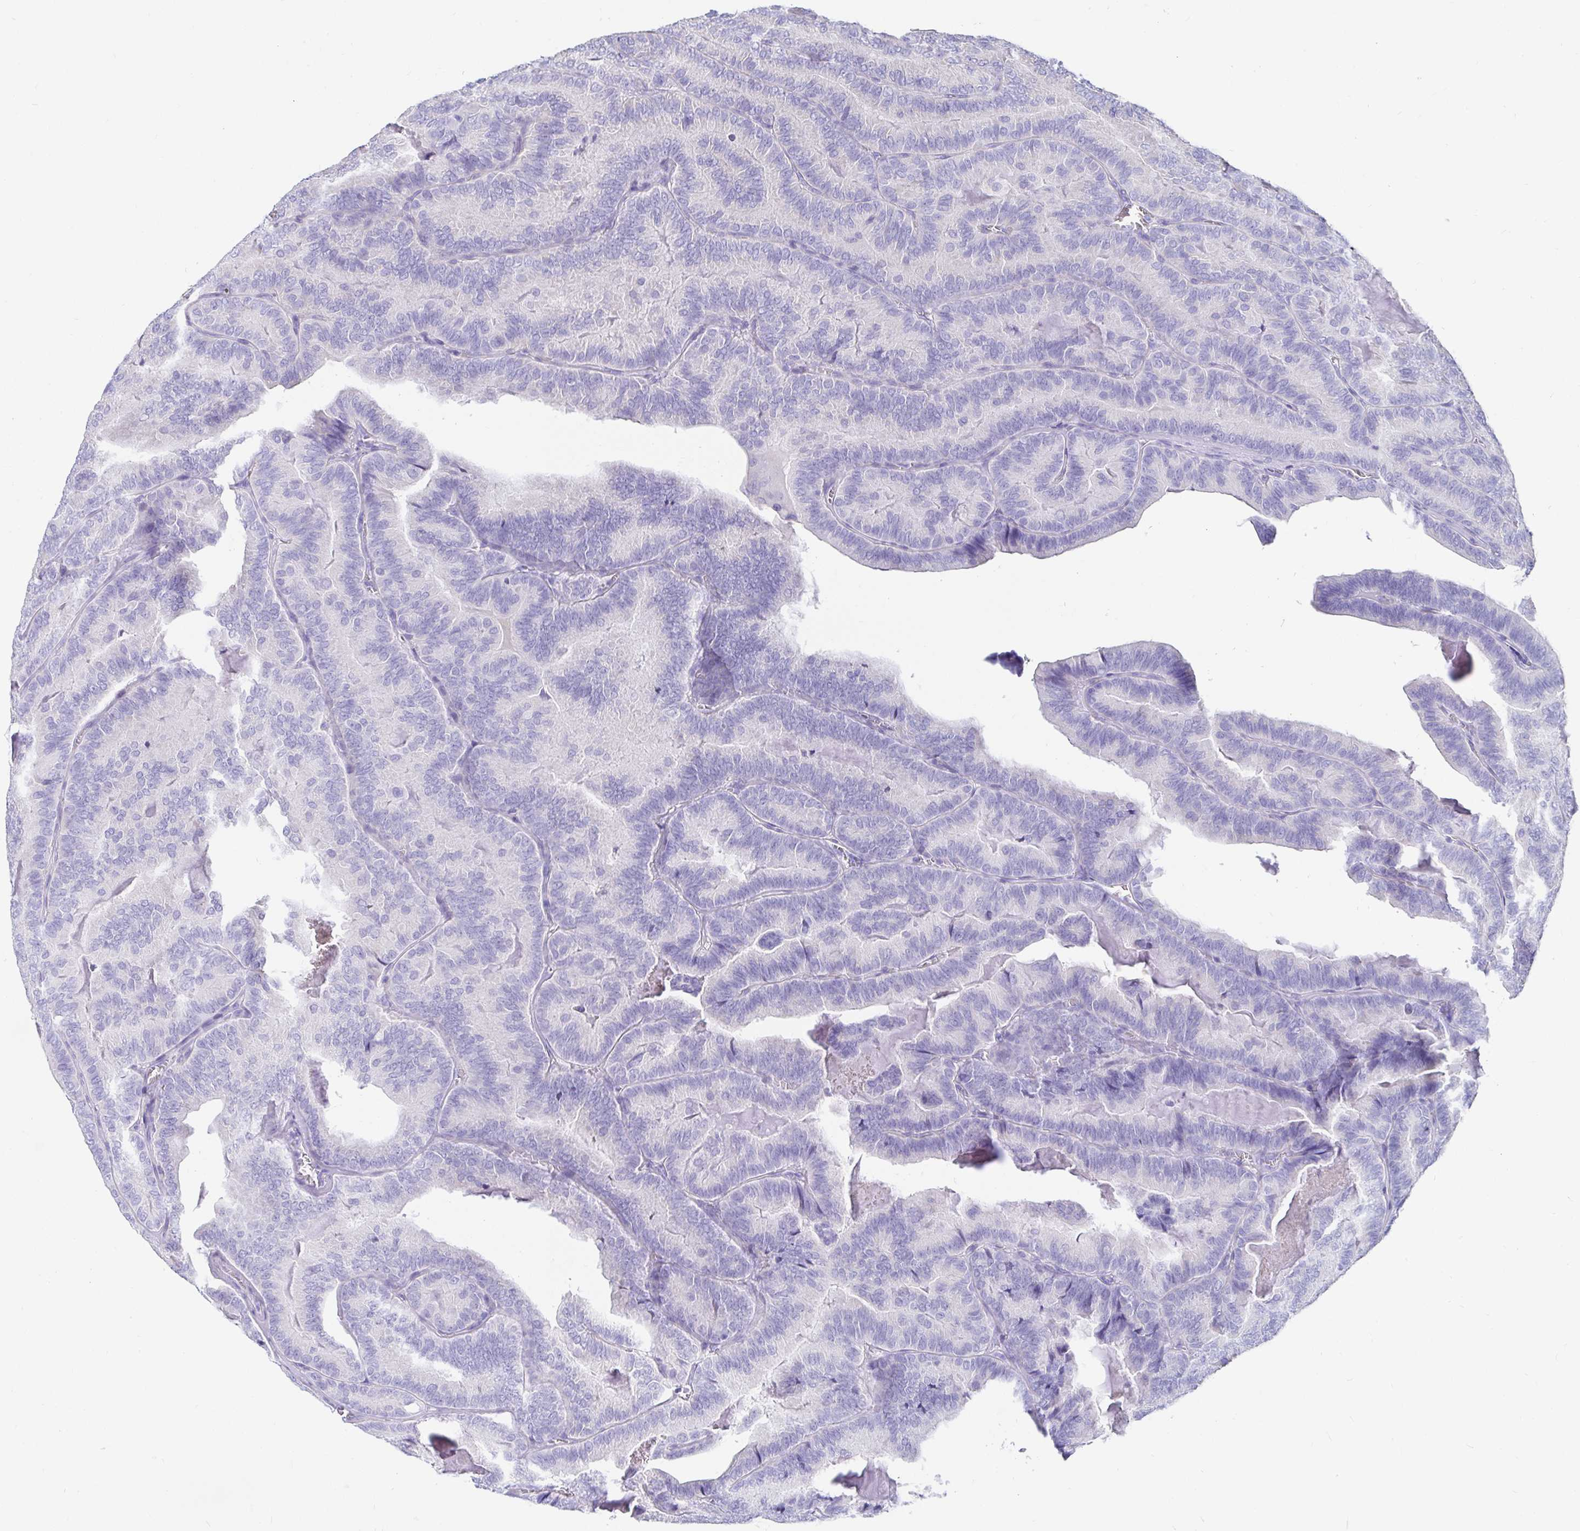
{"staining": {"intensity": "negative", "quantity": "none", "location": "none"}, "tissue": "thyroid cancer", "cell_type": "Tumor cells", "image_type": "cancer", "snomed": [{"axis": "morphology", "description": "Papillary adenocarcinoma, NOS"}, {"axis": "topography", "description": "Thyroid gland"}], "caption": "This is an immunohistochemistry (IHC) photomicrograph of thyroid papillary adenocarcinoma. There is no staining in tumor cells.", "gene": "ZPBP2", "patient": {"sex": "female", "age": 75}}